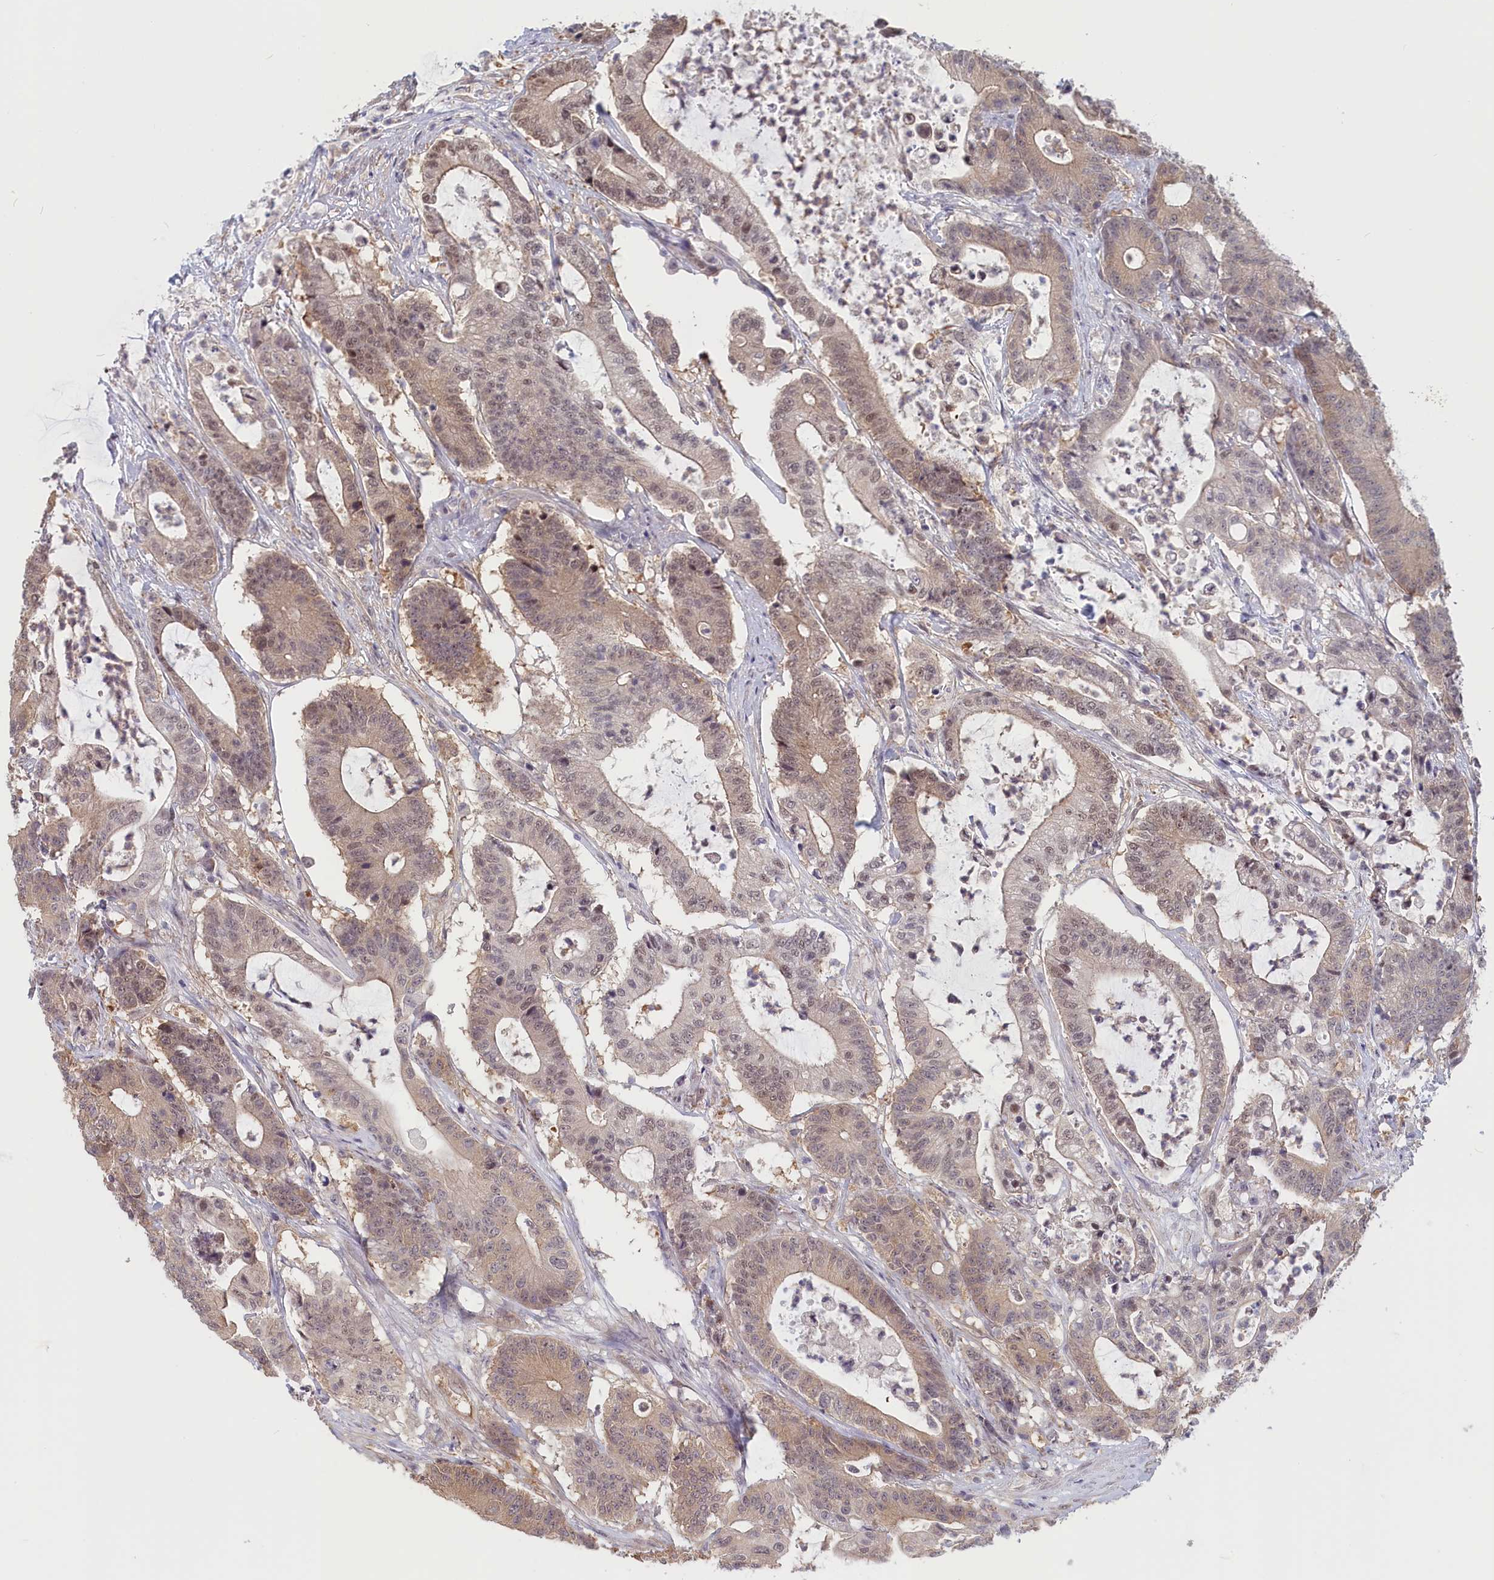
{"staining": {"intensity": "weak", "quantity": ">75%", "location": "cytoplasmic/membranous,nuclear"}, "tissue": "colorectal cancer", "cell_type": "Tumor cells", "image_type": "cancer", "snomed": [{"axis": "morphology", "description": "Adenocarcinoma, NOS"}, {"axis": "topography", "description": "Colon"}], "caption": "Immunohistochemistry (IHC) image of adenocarcinoma (colorectal) stained for a protein (brown), which reveals low levels of weak cytoplasmic/membranous and nuclear staining in approximately >75% of tumor cells.", "gene": "C19orf44", "patient": {"sex": "female", "age": 84}}